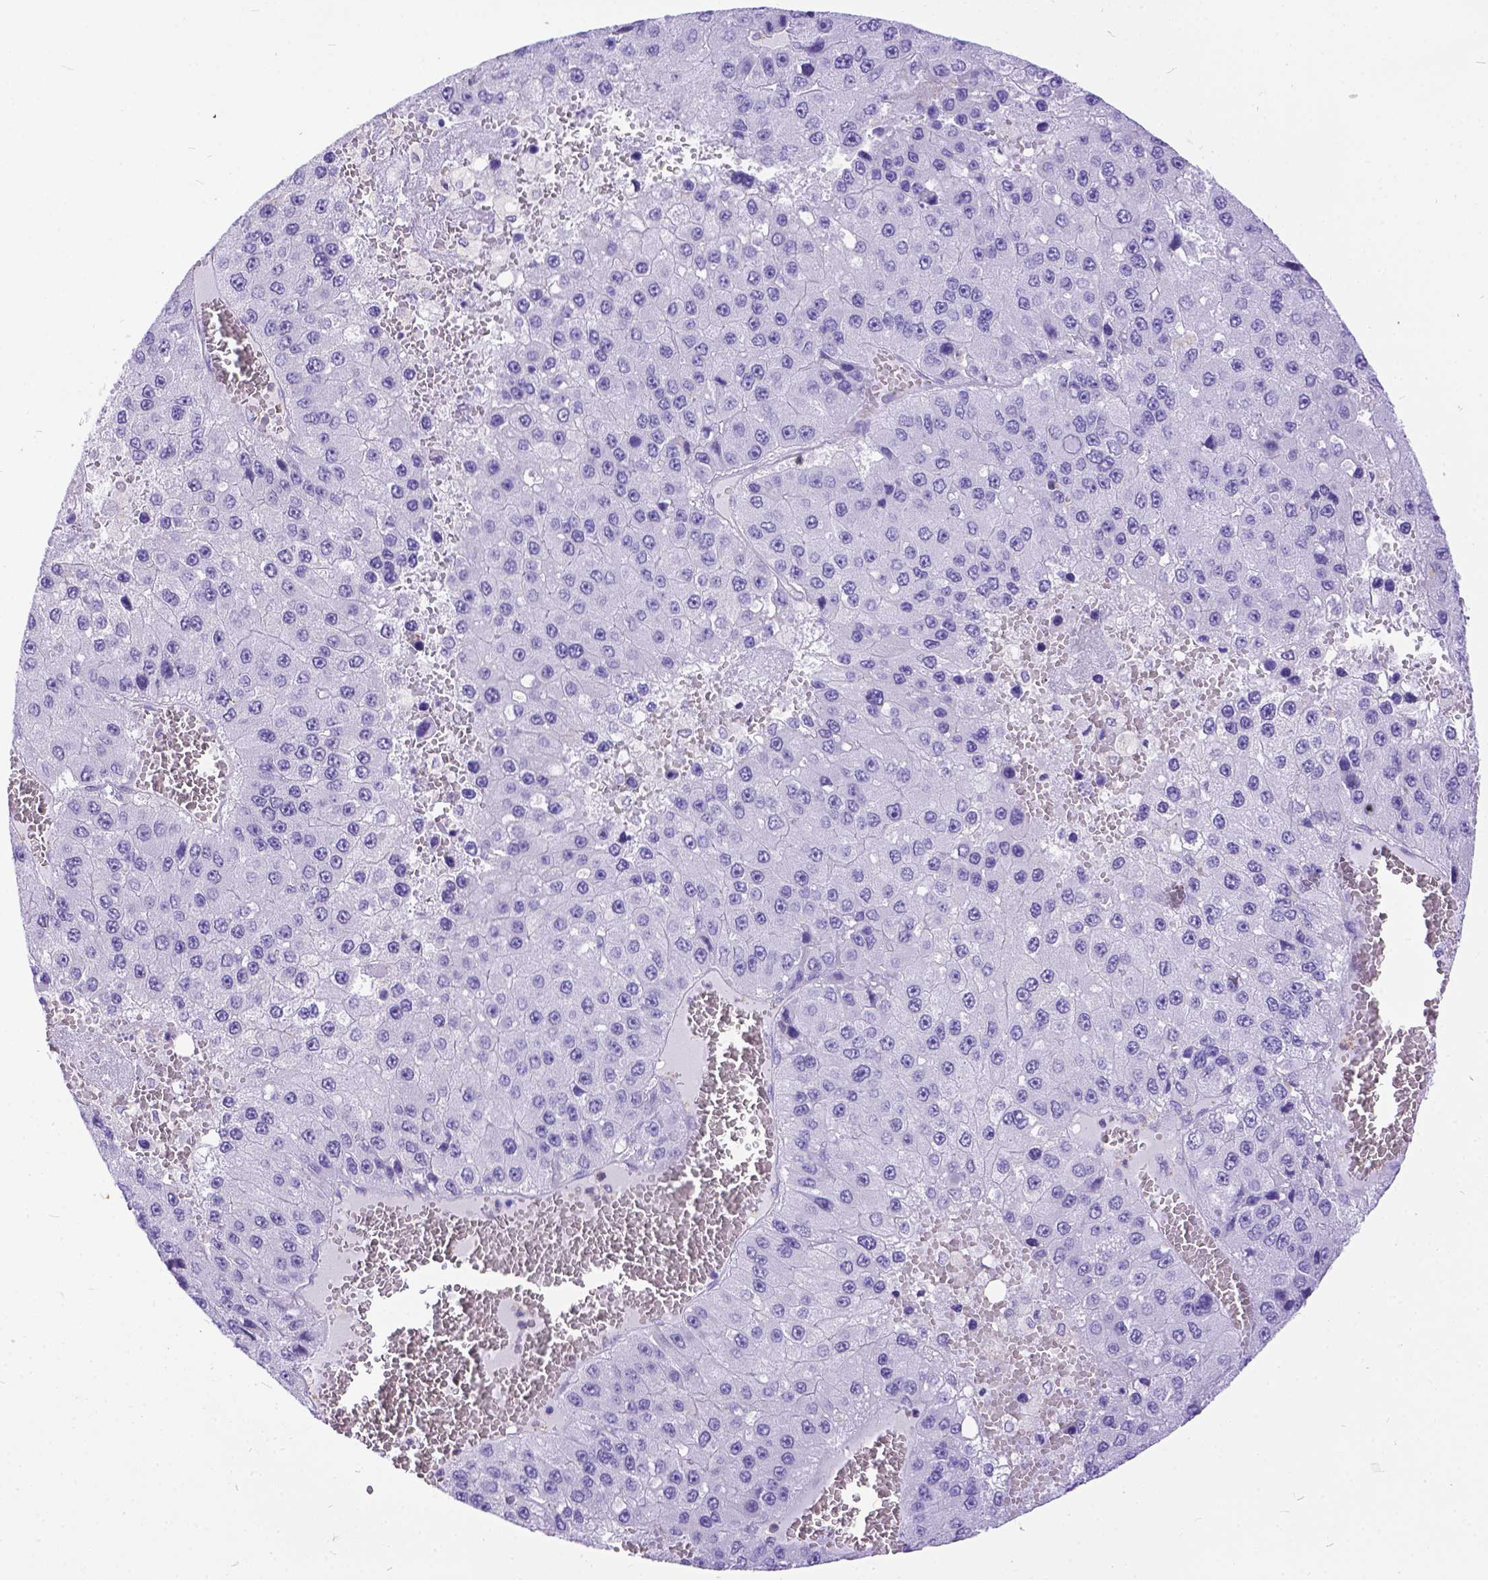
{"staining": {"intensity": "negative", "quantity": "none", "location": "none"}, "tissue": "liver cancer", "cell_type": "Tumor cells", "image_type": "cancer", "snomed": [{"axis": "morphology", "description": "Carcinoma, Hepatocellular, NOS"}, {"axis": "topography", "description": "Liver"}], "caption": "IHC of human liver cancer (hepatocellular carcinoma) reveals no staining in tumor cells.", "gene": "TMEM169", "patient": {"sex": "female", "age": 73}}